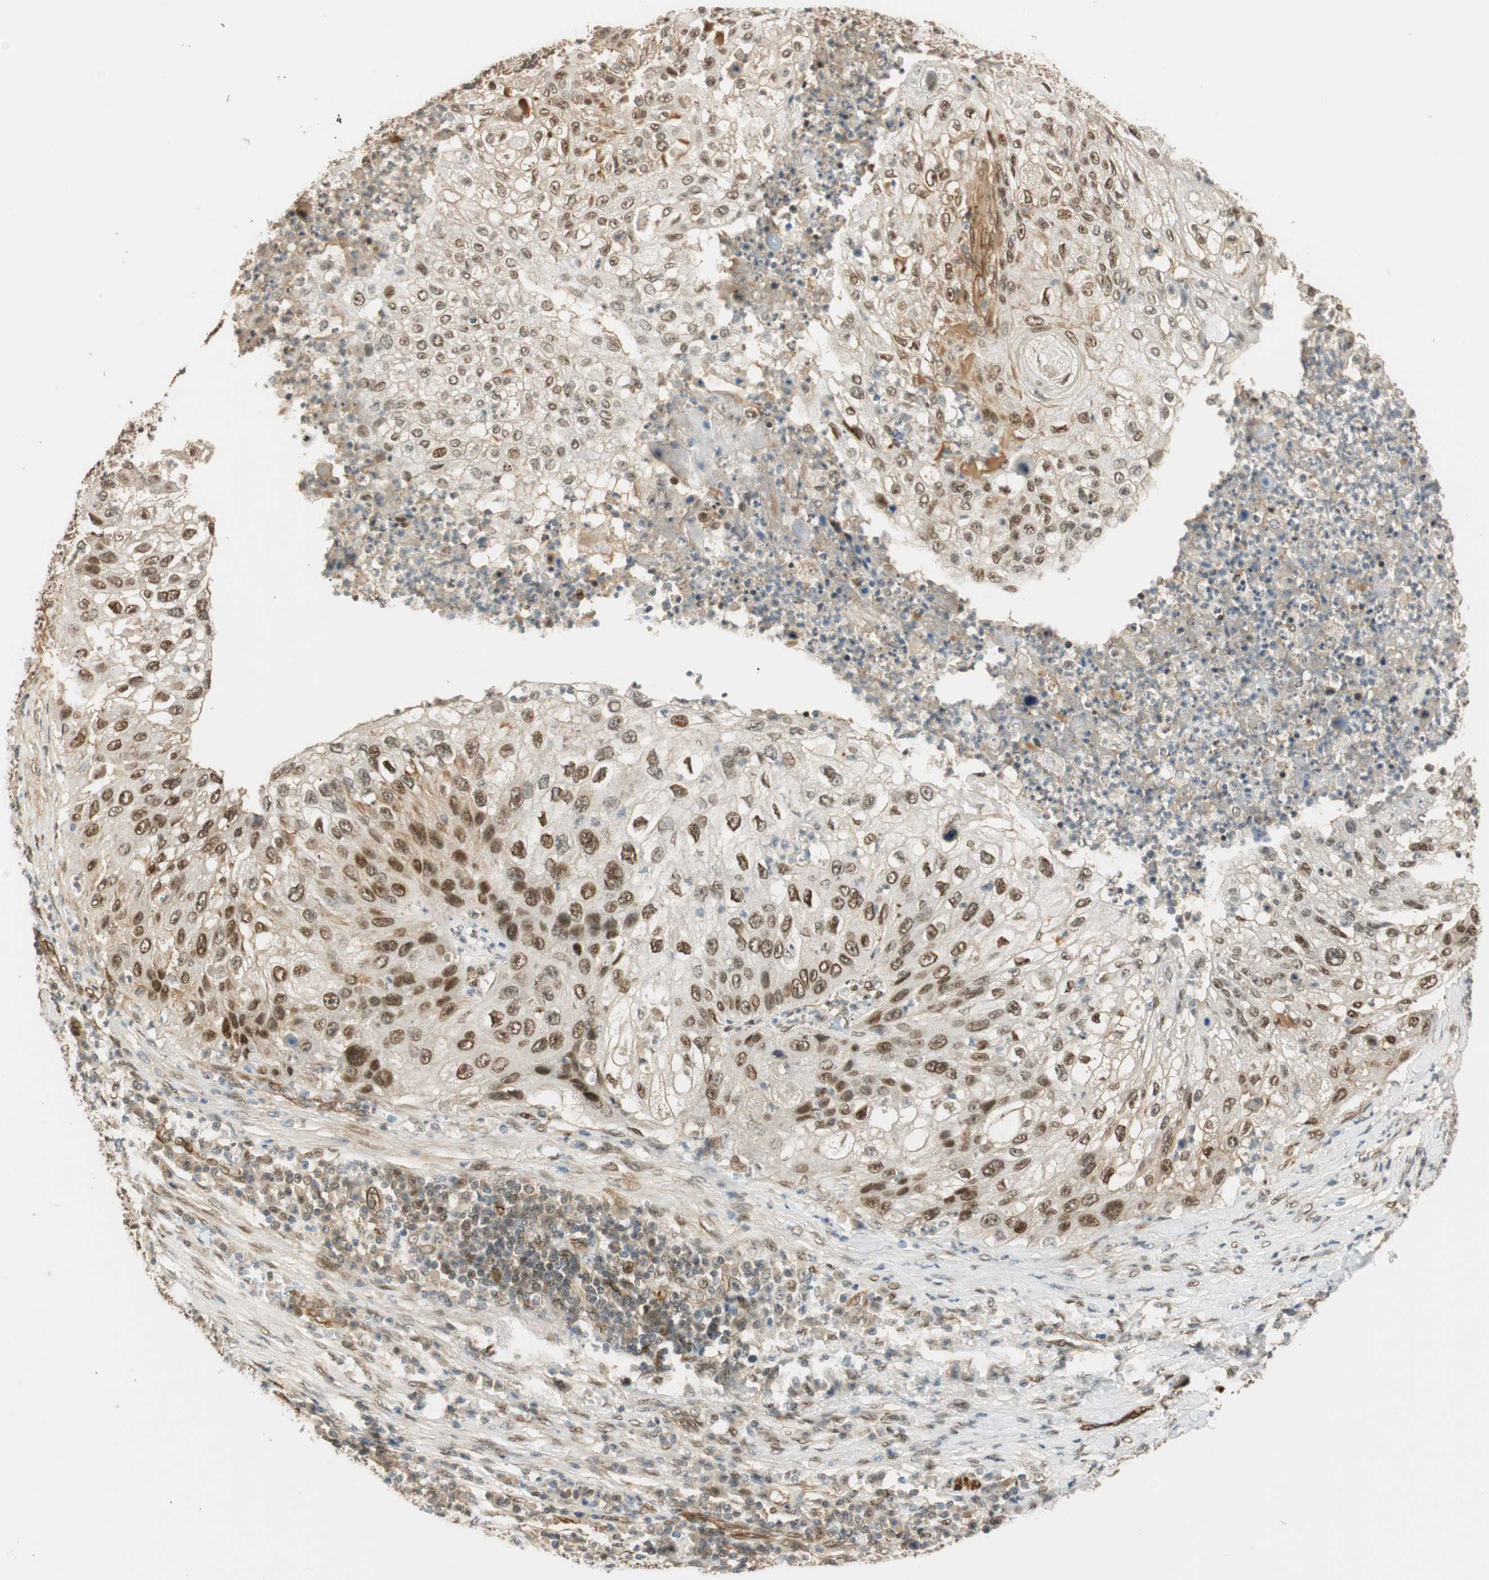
{"staining": {"intensity": "weak", "quantity": ">75%", "location": "nuclear"}, "tissue": "lung cancer", "cell_type": "Tumor cells", "image_type": "cancer", "snomed": [{"axis": "morphology", "description": "Inflammation, NOS"}, {"axis": "morphology", "description": "Squamous cell carcinoma, NOS"}, {"axis": "topography", "description": "Lymph node"}, {"axis": "topography", "description": "Soft tissue"}, {"axis": "topography", "description": "Lung"}], "caption": "About >75% of tumor cells in human lung cancer (squamous cell carcinoma) display weak nuclear protein positivity as visualized by brown immunohistochemical staining.", "gene": "NES", "patient": {"sex": "male", "age": 66}}